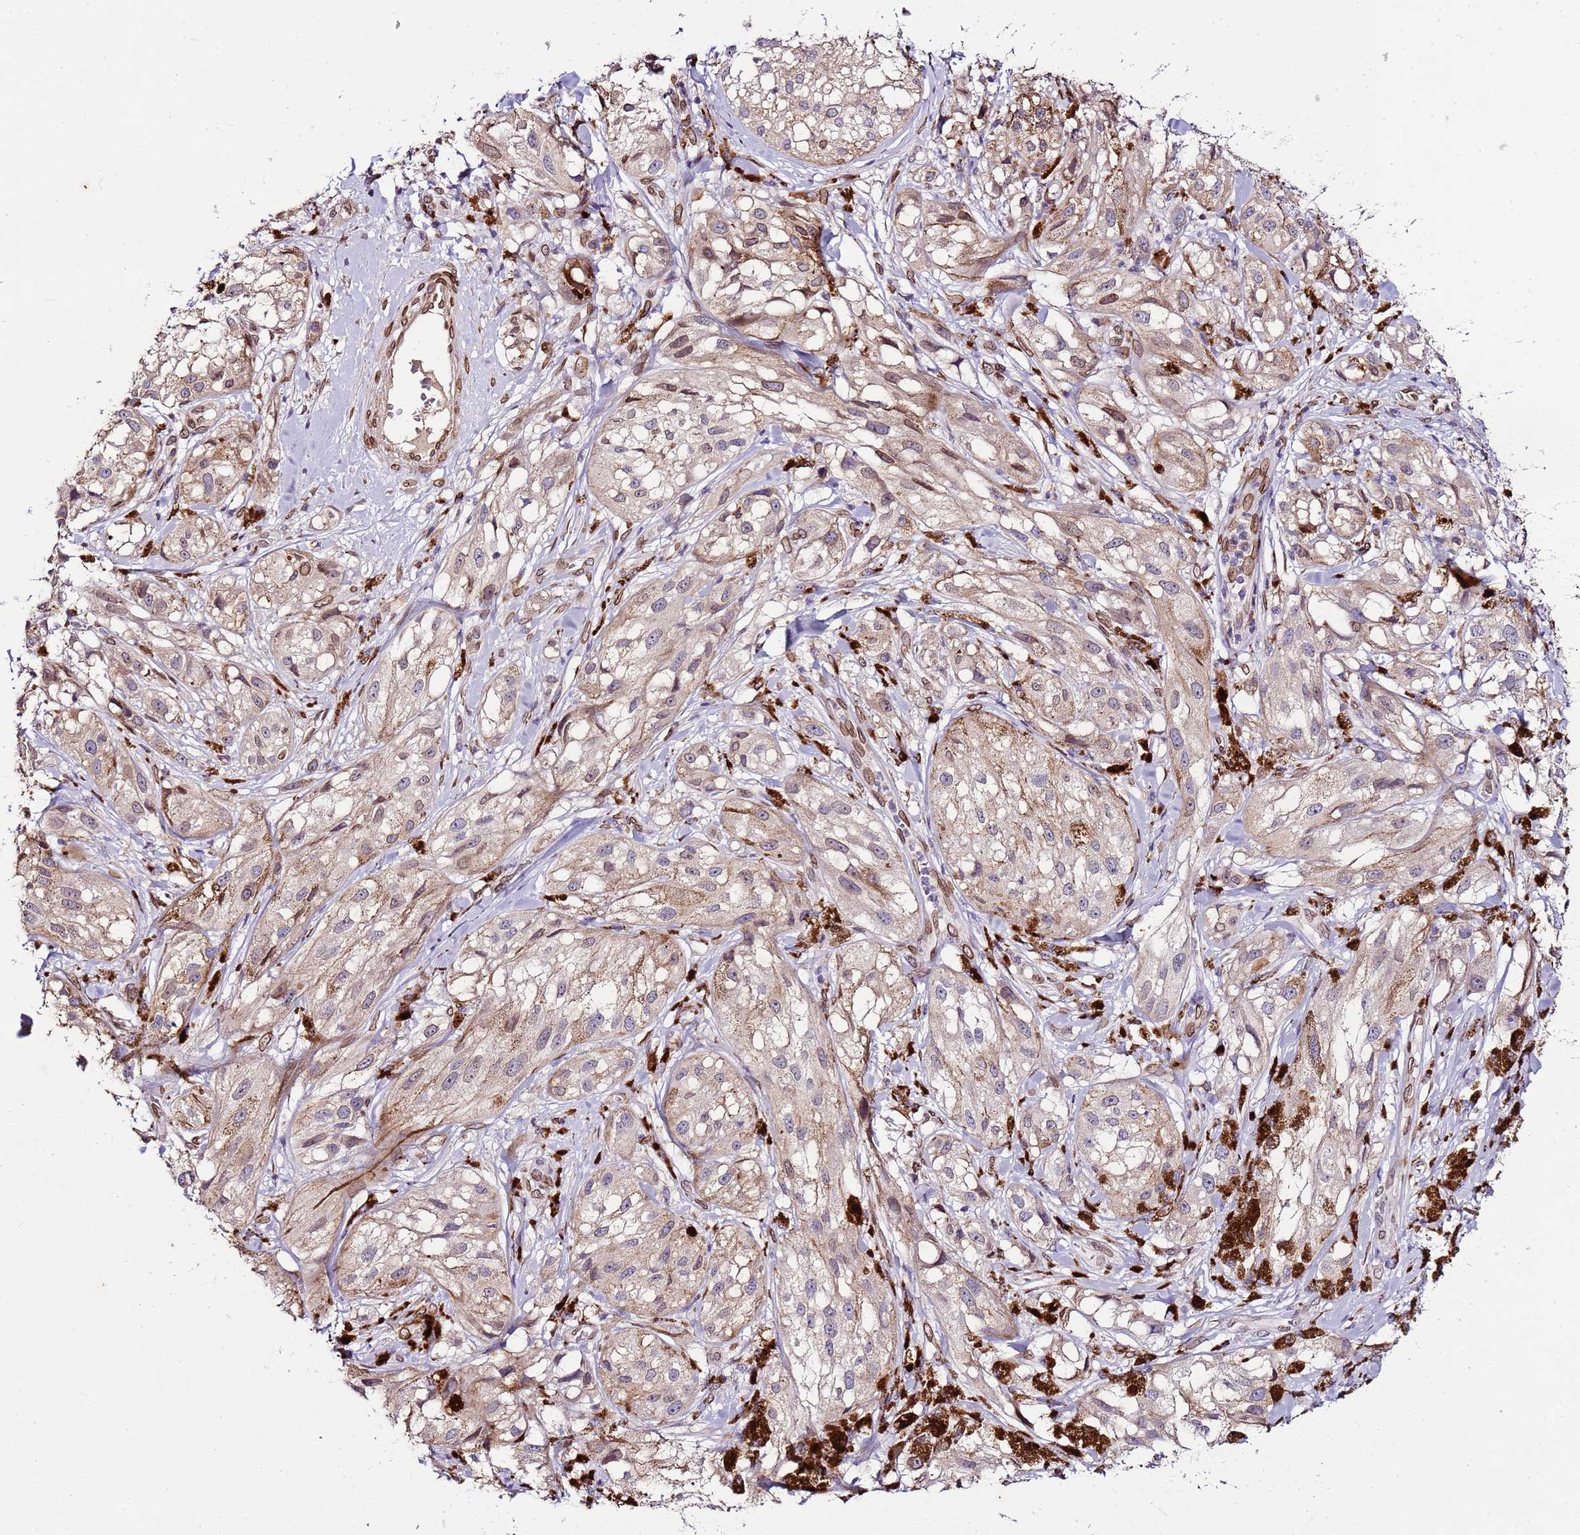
{"staining": {"intensity": "negative", "quantity": "none", "location": "none"}, "tissue": "melanoma", "cell_type": "Tumor cells", "image_type": "cancer", "snomed": [{"axis": "morphology", "description": "Malignant melanoma, NOS"}, {"axis": "topography", "description": "Skin"}], "caption": "Immunohistochemical staining of human malignant melanoma shows no significant expression in tumor cells. Brightfield microscopy of immunohistochemistry (IHC) stained with DAB (brown) and hematoxylin (blue), captured at high magnification.", "gene": "TMEM47", "patient": {"sex": "male", "age": 88}}